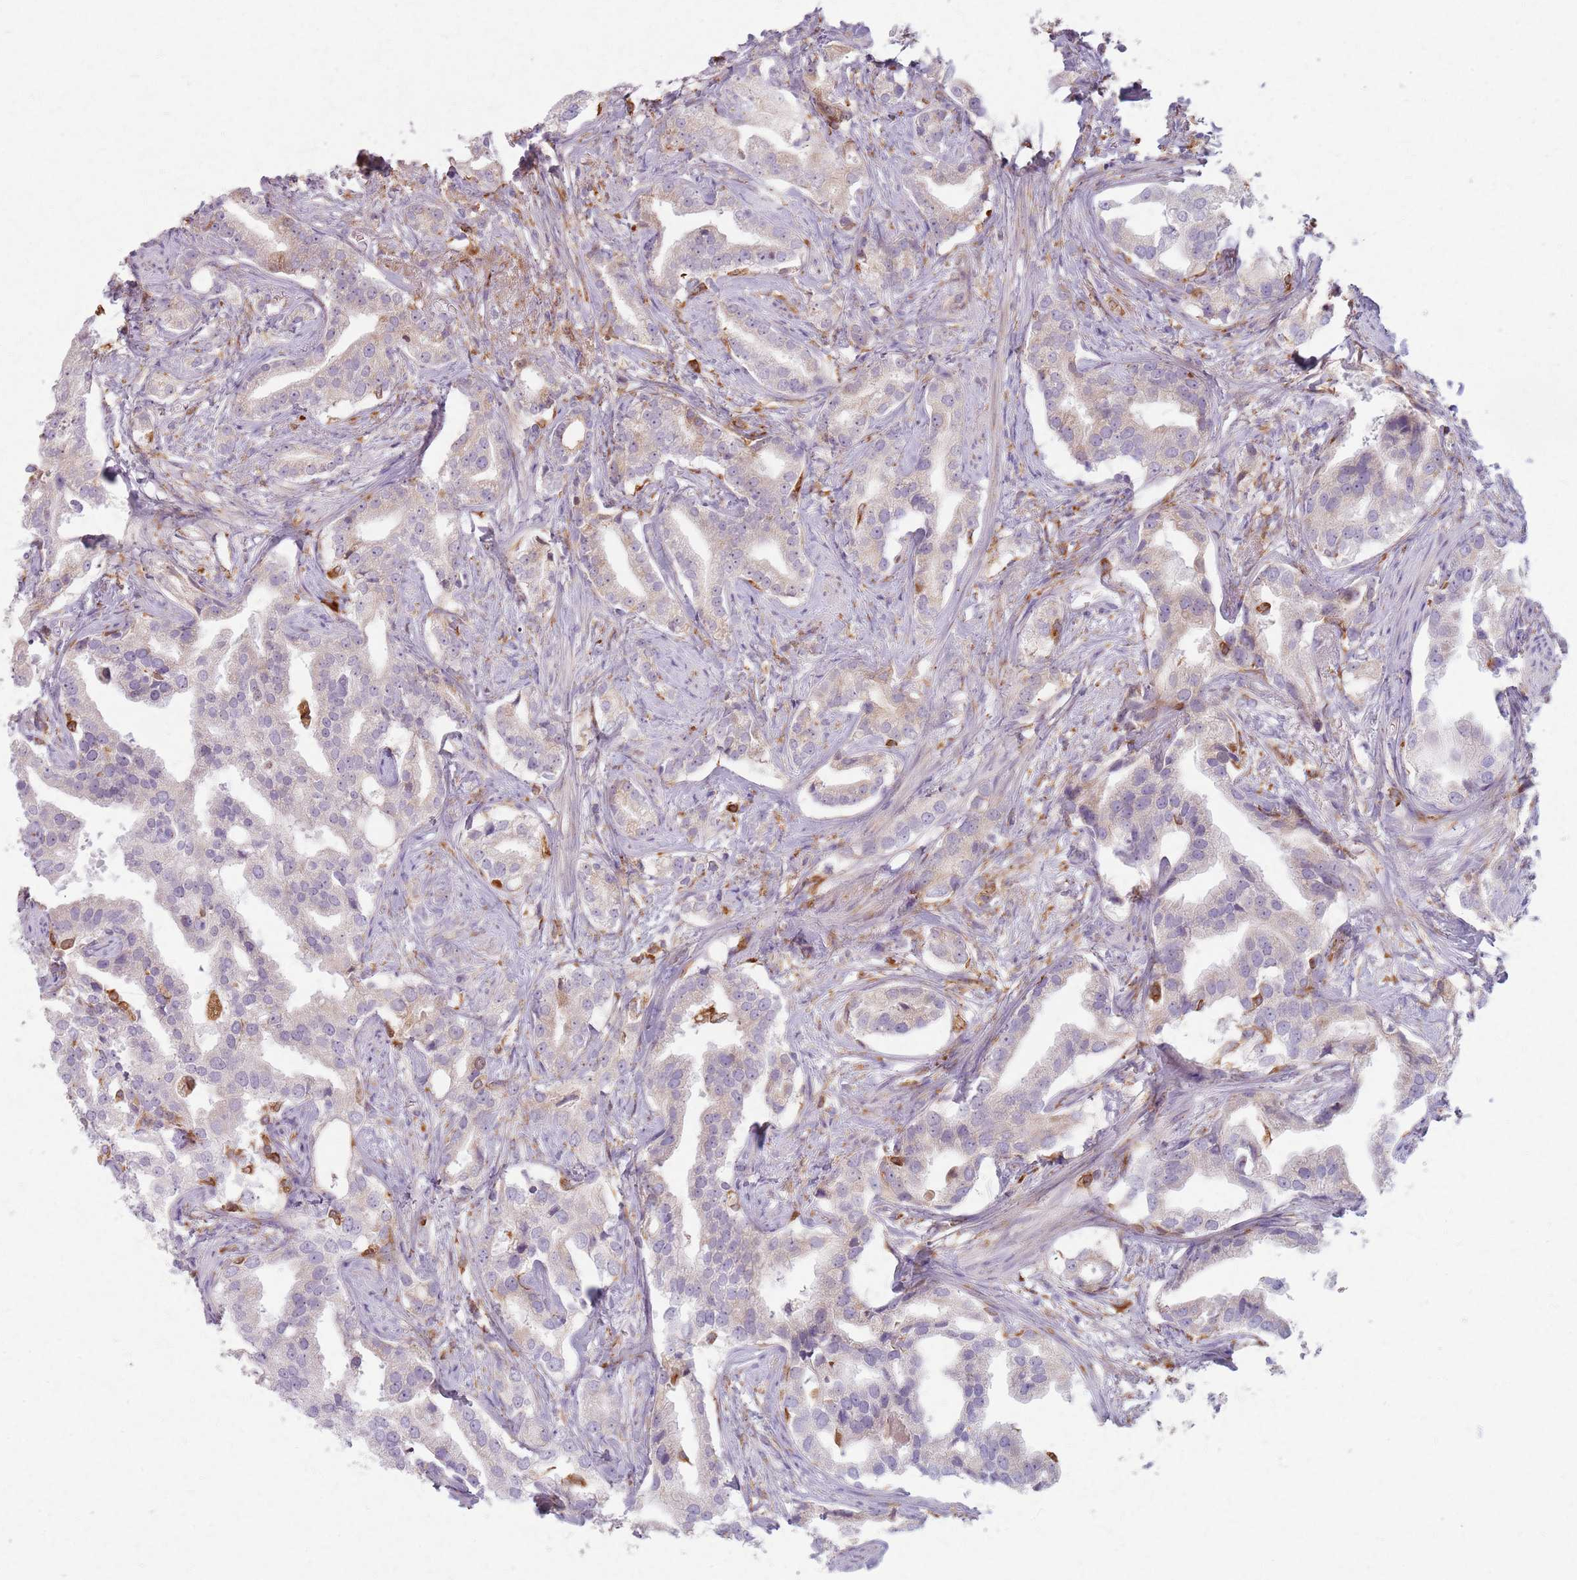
{"staining": {"intensity": "strong", "quantity": "<25%", "location": "cytoplasmic/membranous"}, "tissue": "prostate cancer", "cell_type": "Tumor cells", "image_type": "cancer", "snomed": [{"axis": "morphology", "description": "Adenocarcinoma, High grade"}, {"axis": "topography", "description": "Prostate"}], "caption": "IHC of human high-grade adenocarcinoma (prostate) demonstrates medium levels of strong cytoplasmic/membranous positivity in approximately <25% of tumor cells.", "gene": "COLGALT1", "patient": {"sex": "male", "age": 67}}